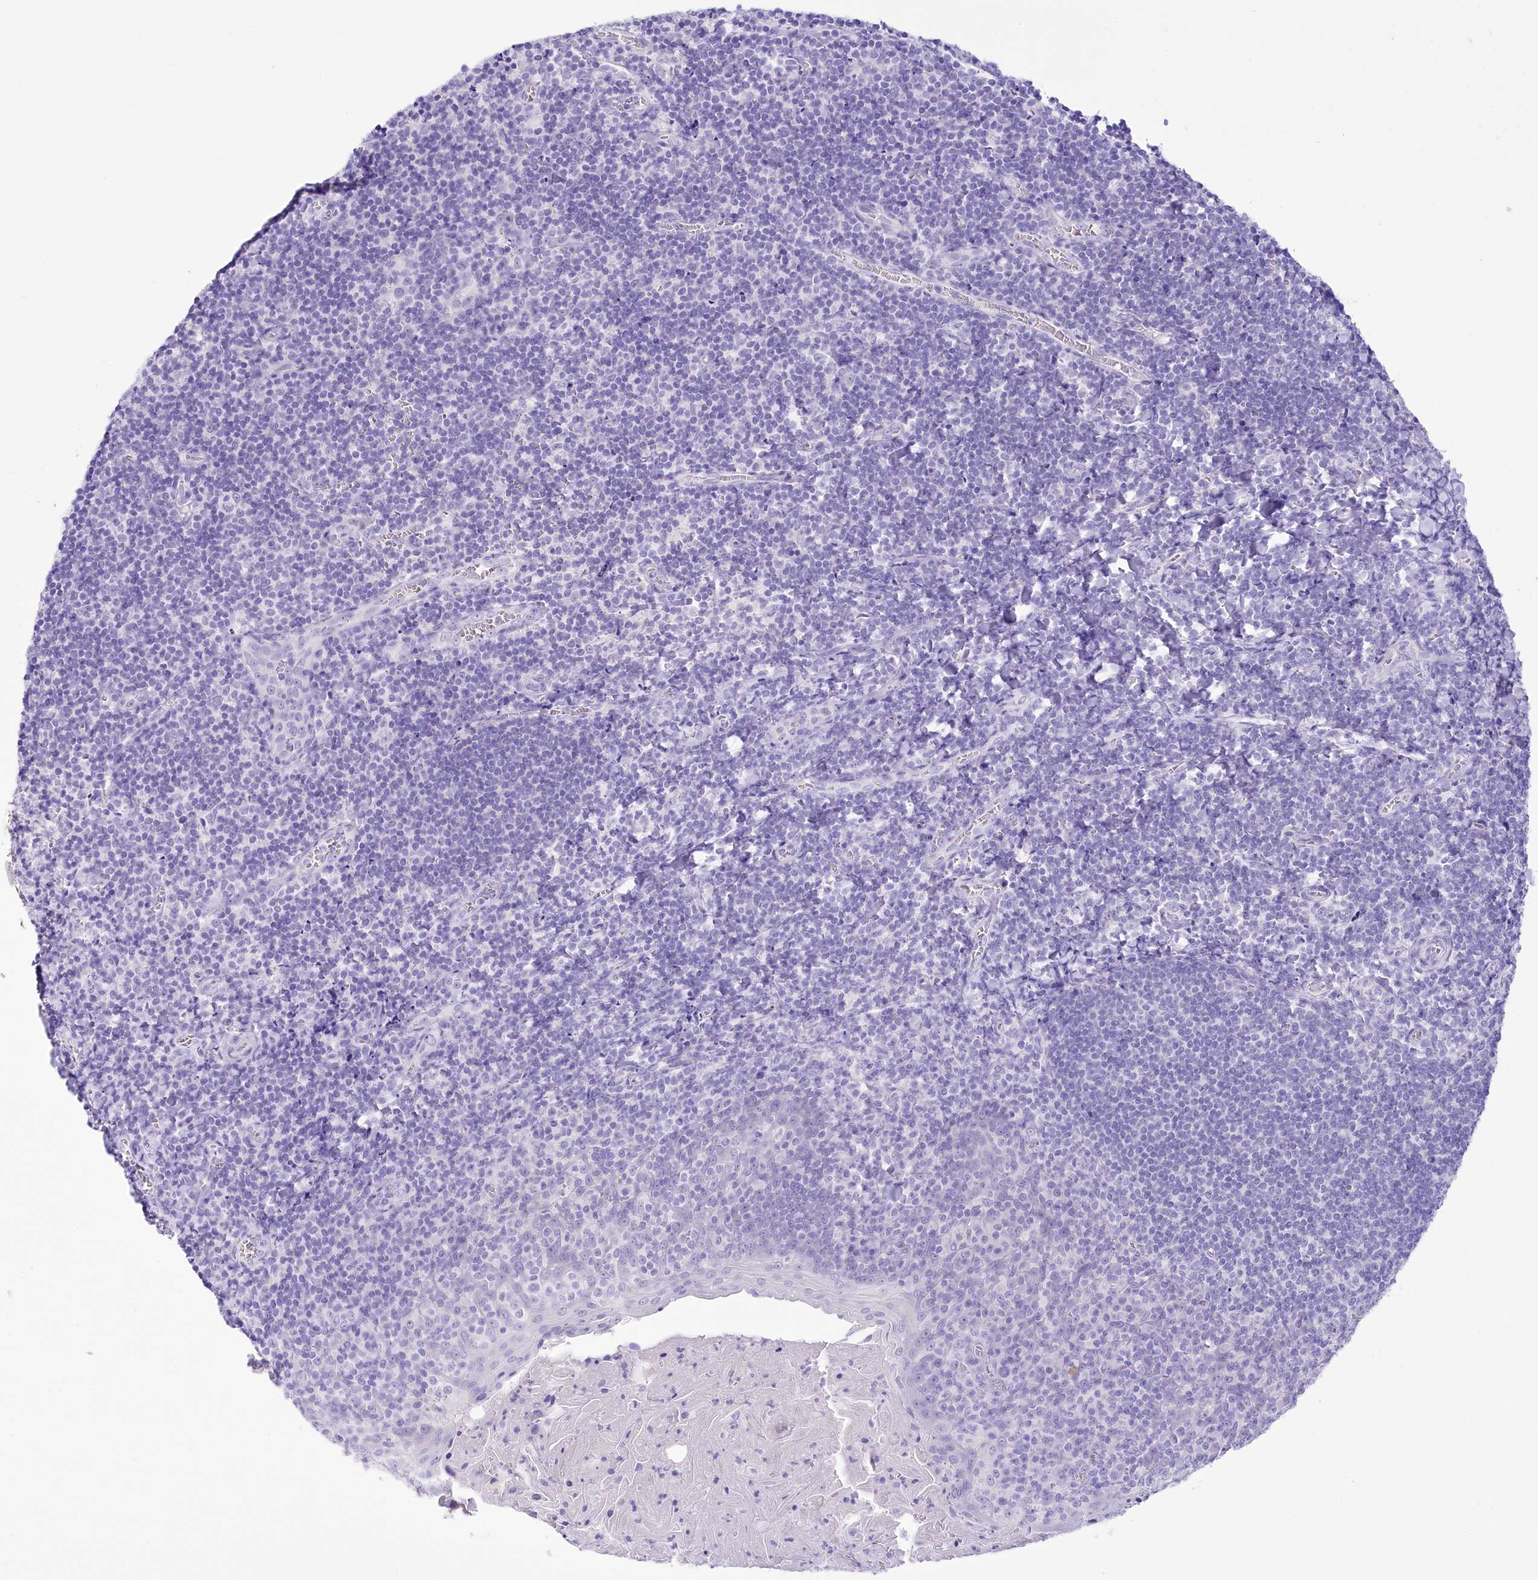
{"staining": {"intensity": "negative", "quantity": "none", "location": "none"}, "tissue": "tonsil", "cell_type": "Germinal center cells", "image_type": "normal", "snomed": [{"axis": "morphology", "description": "Normal tissue, NOS"}, {"axis": "topography", "description": "Tonsil"}], "caption": "IHC image of unremarkable tonsil stained for a protein (brown), which displays no positivity in germinal center cells.", "gene": "PBLD", "patient": {"sex": "male", "age": 27}}